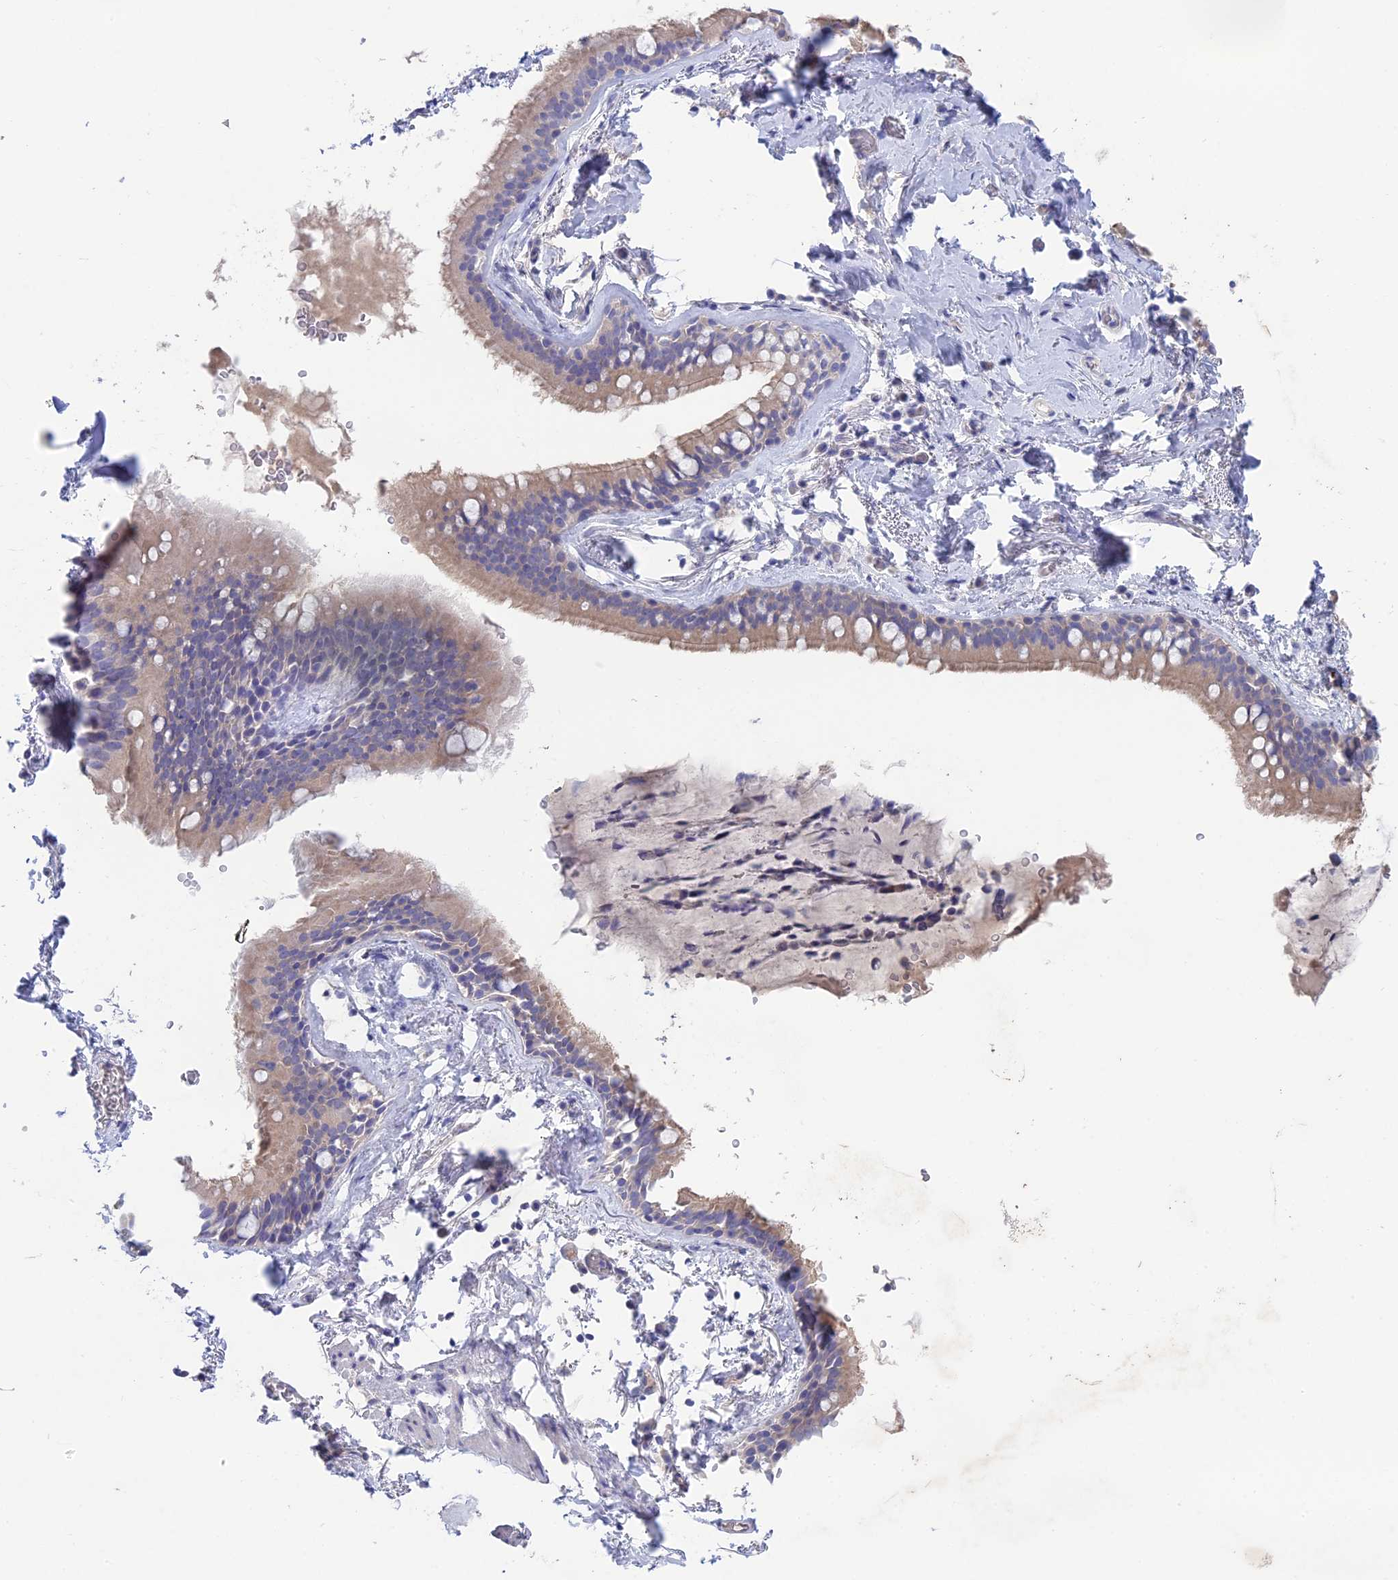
{"staining": {"intensity": "negative", "quantity": "none", "location": "none"}, "tissue": "adipose tissue", "cell_type": "Adipocytes", "image_type": "normal", "snomed": [{"axis": "morphology", "description": "Normal tissue, NOS"}, {"axis": "topography", "description": "Lymph node"}, {"axis": "topography", "description": "Bronchus"}], "caption": "Immunohistochemical staining of normal human adipose tissue displays no significant positivity in adipocytes.", "gene": "BTBD19", "patient": {"sex": "male", "age": 63}}